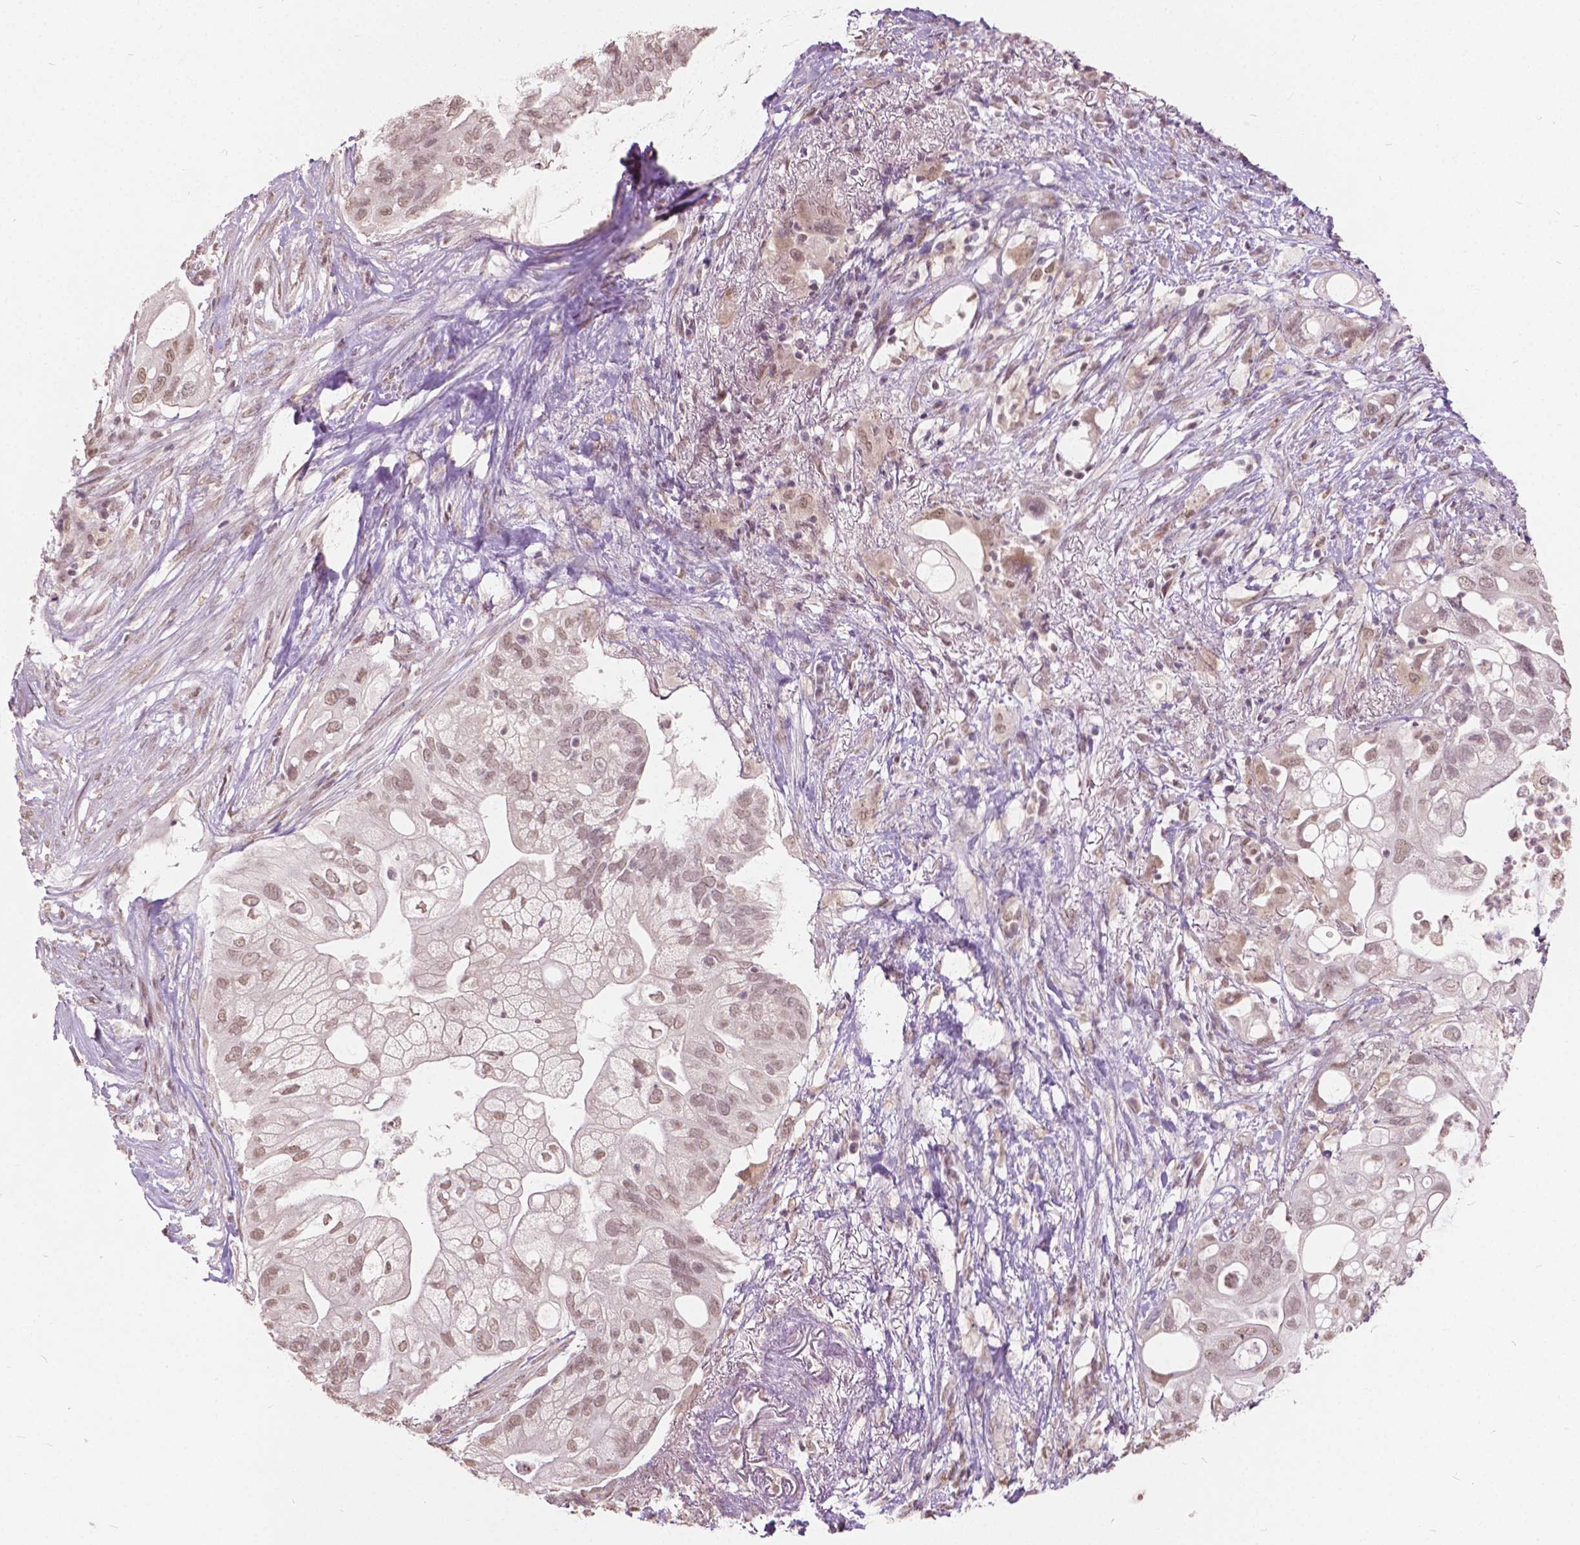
{"staining": {"intensity": "moderate", "quantity": ">75%", "location": "nuclear"}, "tissue": "pancreatic cancer", "cell_type": "Tumor cells", "image_type": "cancer", "snomed": [{"axis": "morphology", "description": "Adenocarcinoma, NOS"}, {"axis": "topography", "description": "Pancreas"}], "caption": "A micrograph of pancreatic cancer (adenocarcinoma) stained for a protein demonstrates moderate nuclear brown staining in tumor cells. (Brightfield microscopy of DAB IHC at high magnification).", "gene": "HOXA10", "patient": {"sex": "female", "age": 72}}